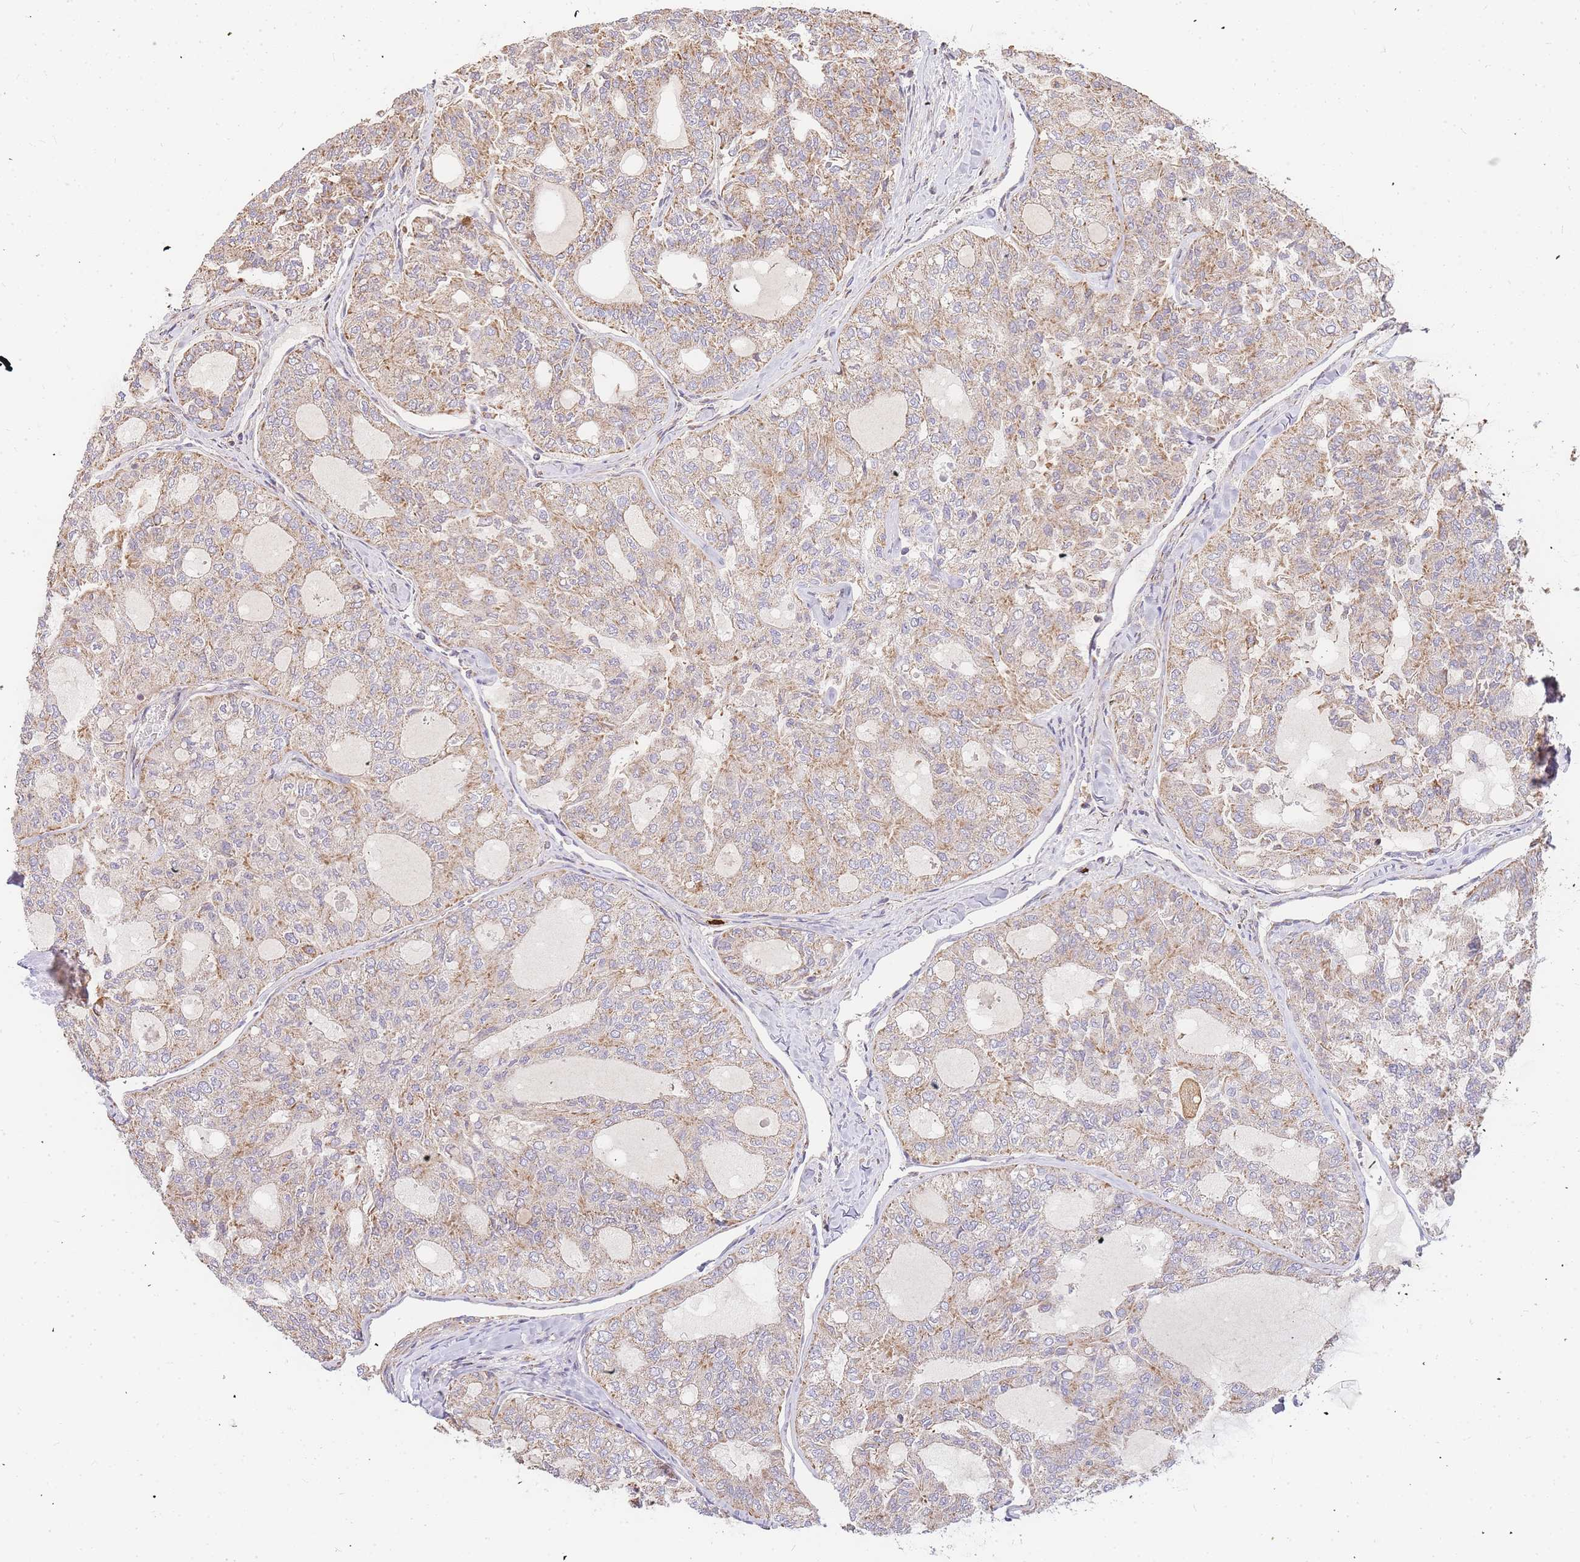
{"staining": {"intensity": "moderate", "quantity": "25%-75%", "location": "cytoplasmic/membranous"}, "tissue": "thyroid cancer", "cell_type": "Tumor cells", "image_type": "cancer", "snomed": [{"axis": "morphology", "description": "Follicular adenoma carcinoma, NOS"}, {"axis": "topography", "description": "Thyroid gland"}], "caption": "Moderate cytoplasmic/membranous staining is present in about 25%-75% of tumor cells in thyroid cancer.", "gene": "ADCY9", "patient": {"sex": "male", "age": 75}}